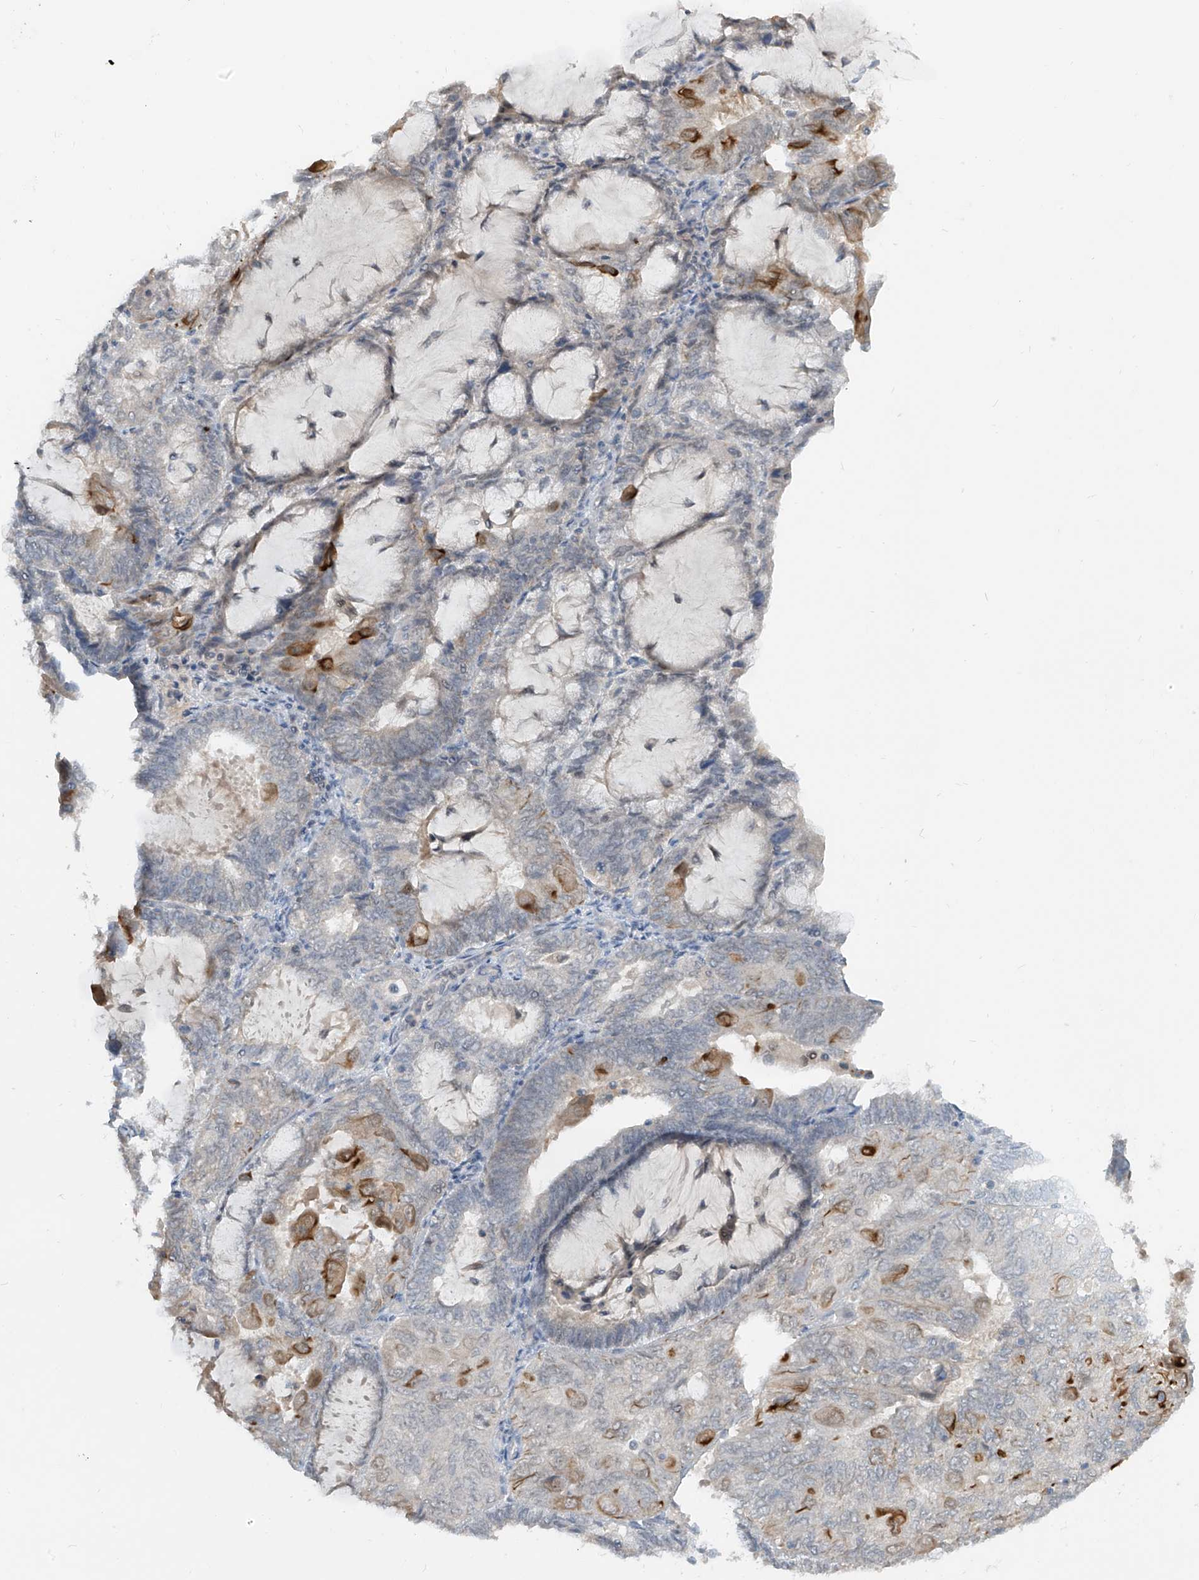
{"staining": {"intensity": "strong", "quantity": "<25%", "location": "cytoplasmic/membranous"}, "tissue": "endometrial cancer", "cell_type": "Tumor cells", "image_type": "cancer", "snomed": [{"axis": "morphology", "description": "Adenocarcinoma, NOS"}, {"axis": "topography", "description": "Endometrium"}], "caption": "IHC micrograph of neoplastic tissue: adenocarcinoma (endometrial) stained using immunohistochemistry (IHC) demonstrates medium levels of strong protein expression localized specifically in the cytoplasmic/membranous of tumor cells, appearing as a cytoplasmic/membranous brown color.", "gene": "METAP1D", "patient": {"sex": "female", "age": 81}}